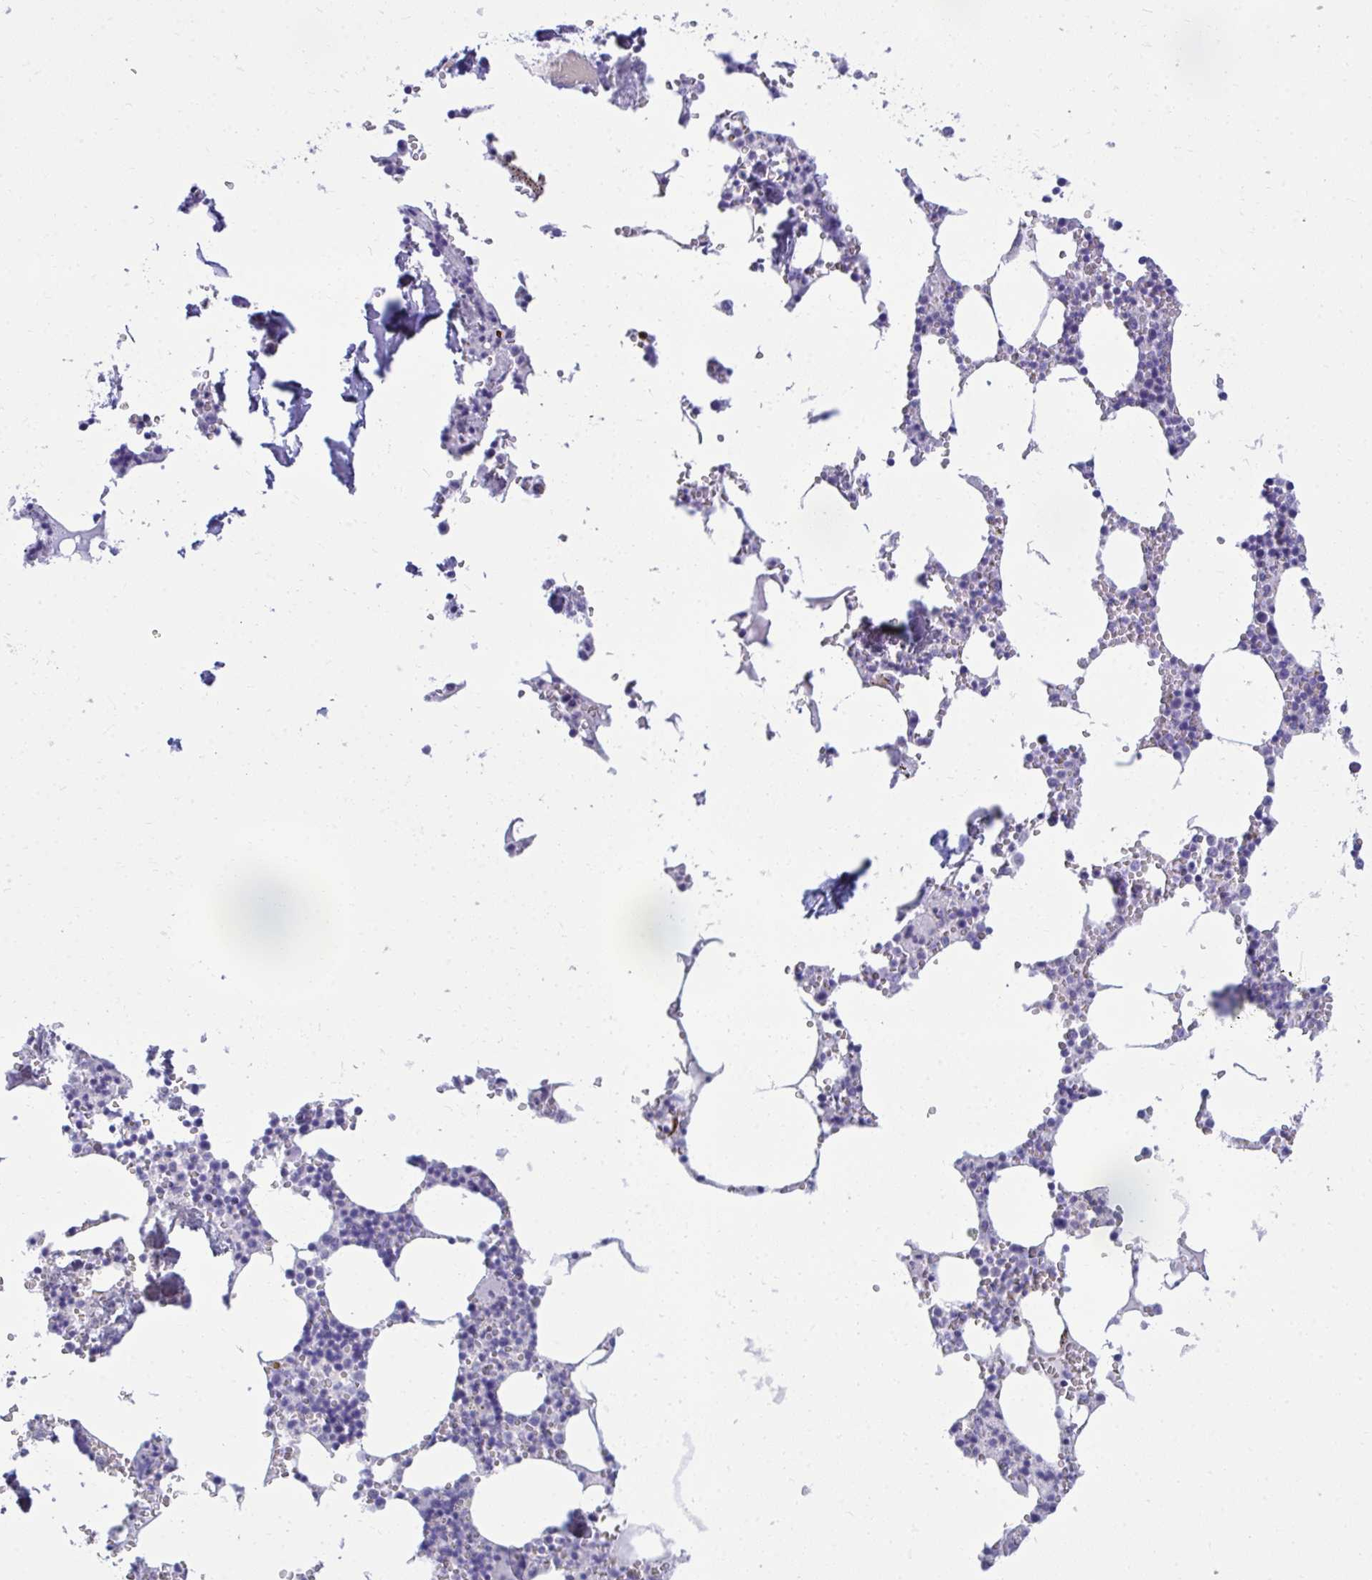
{"staining": {"intensity": "weak", "quantity": "<25%", "location": "cytoplasmic/membranous"}, "tissue": "bone marrow", "cell_type": "Hematopoietic cells", "image_type": "normal", "snomed": [{"axis": "morphology", "description": "Normal tissue, NOS"}, {"axis": "topography", "description": "Bone marrow"}], "caption": "Immunohistochemistry histopathology image of unremarkable bone marrow stained for a protein (brown), which exhibits no expression in hematopoietic cells. Brightfield microscopy of immunohistochemistry (IHC) stained with DAB (3,3'-diaminobenzidine) (brown) and hematoxylin (blue), captured at high magnification.", "gene": "AIG1", "patient": {"sex": "male", "age": 54}}